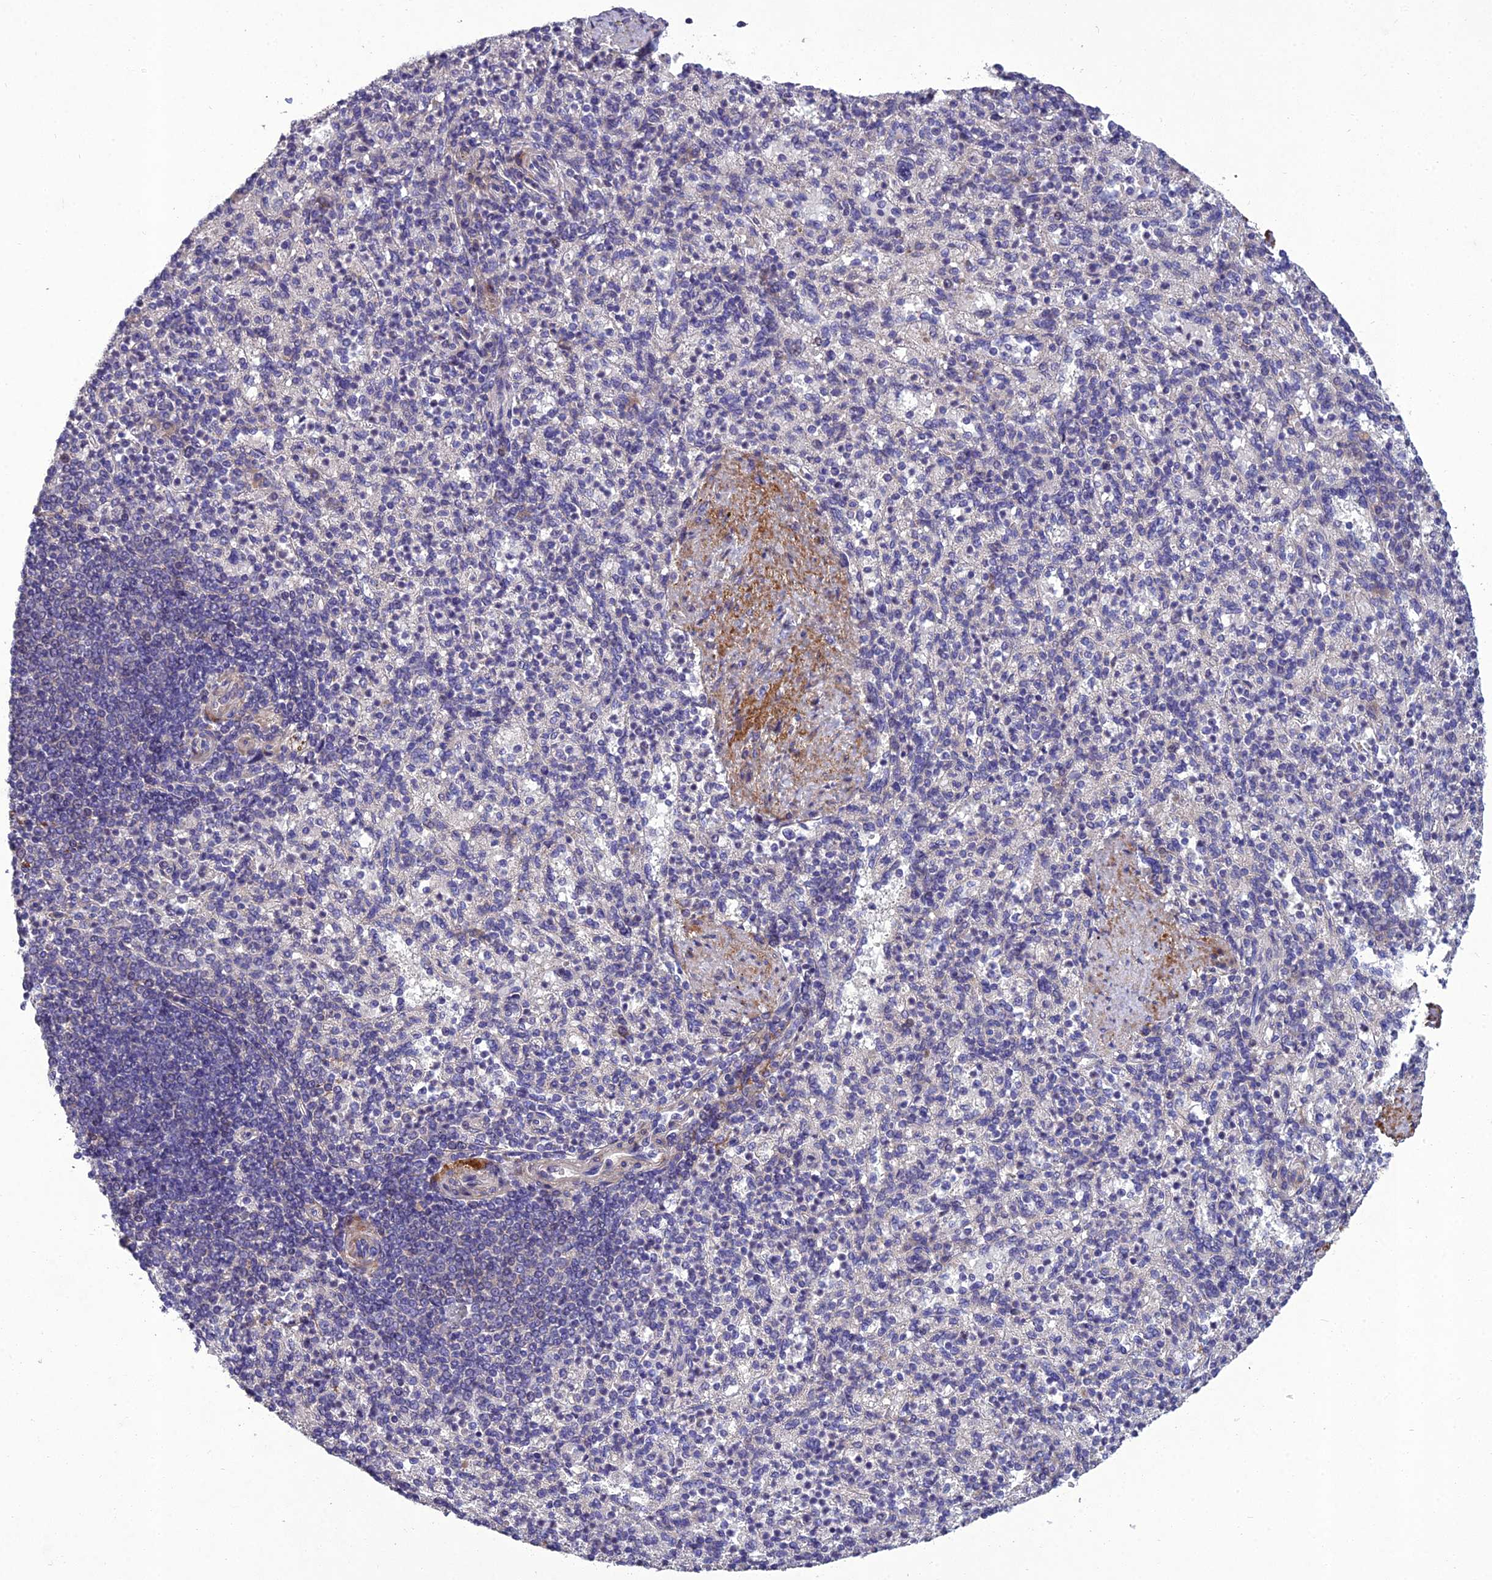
{"staining": {"intensity": "negative", "quantity": "none", "location": "none"}, "tissue": "spleen", "cell_type": "Cells in red pulp", "image_type": "normal", "snomed": [{"axis": "morphology", "description": "Normal tissue, NOS"}, {"axis": "topography", "description": "Spleen"}], "caption": "This is an immunohistochemistry image of benign spleen. There is no positivity in cells in red pulp.", "gene": "ADIPOR2", "patient": {"sex": "female", "age": 74}}